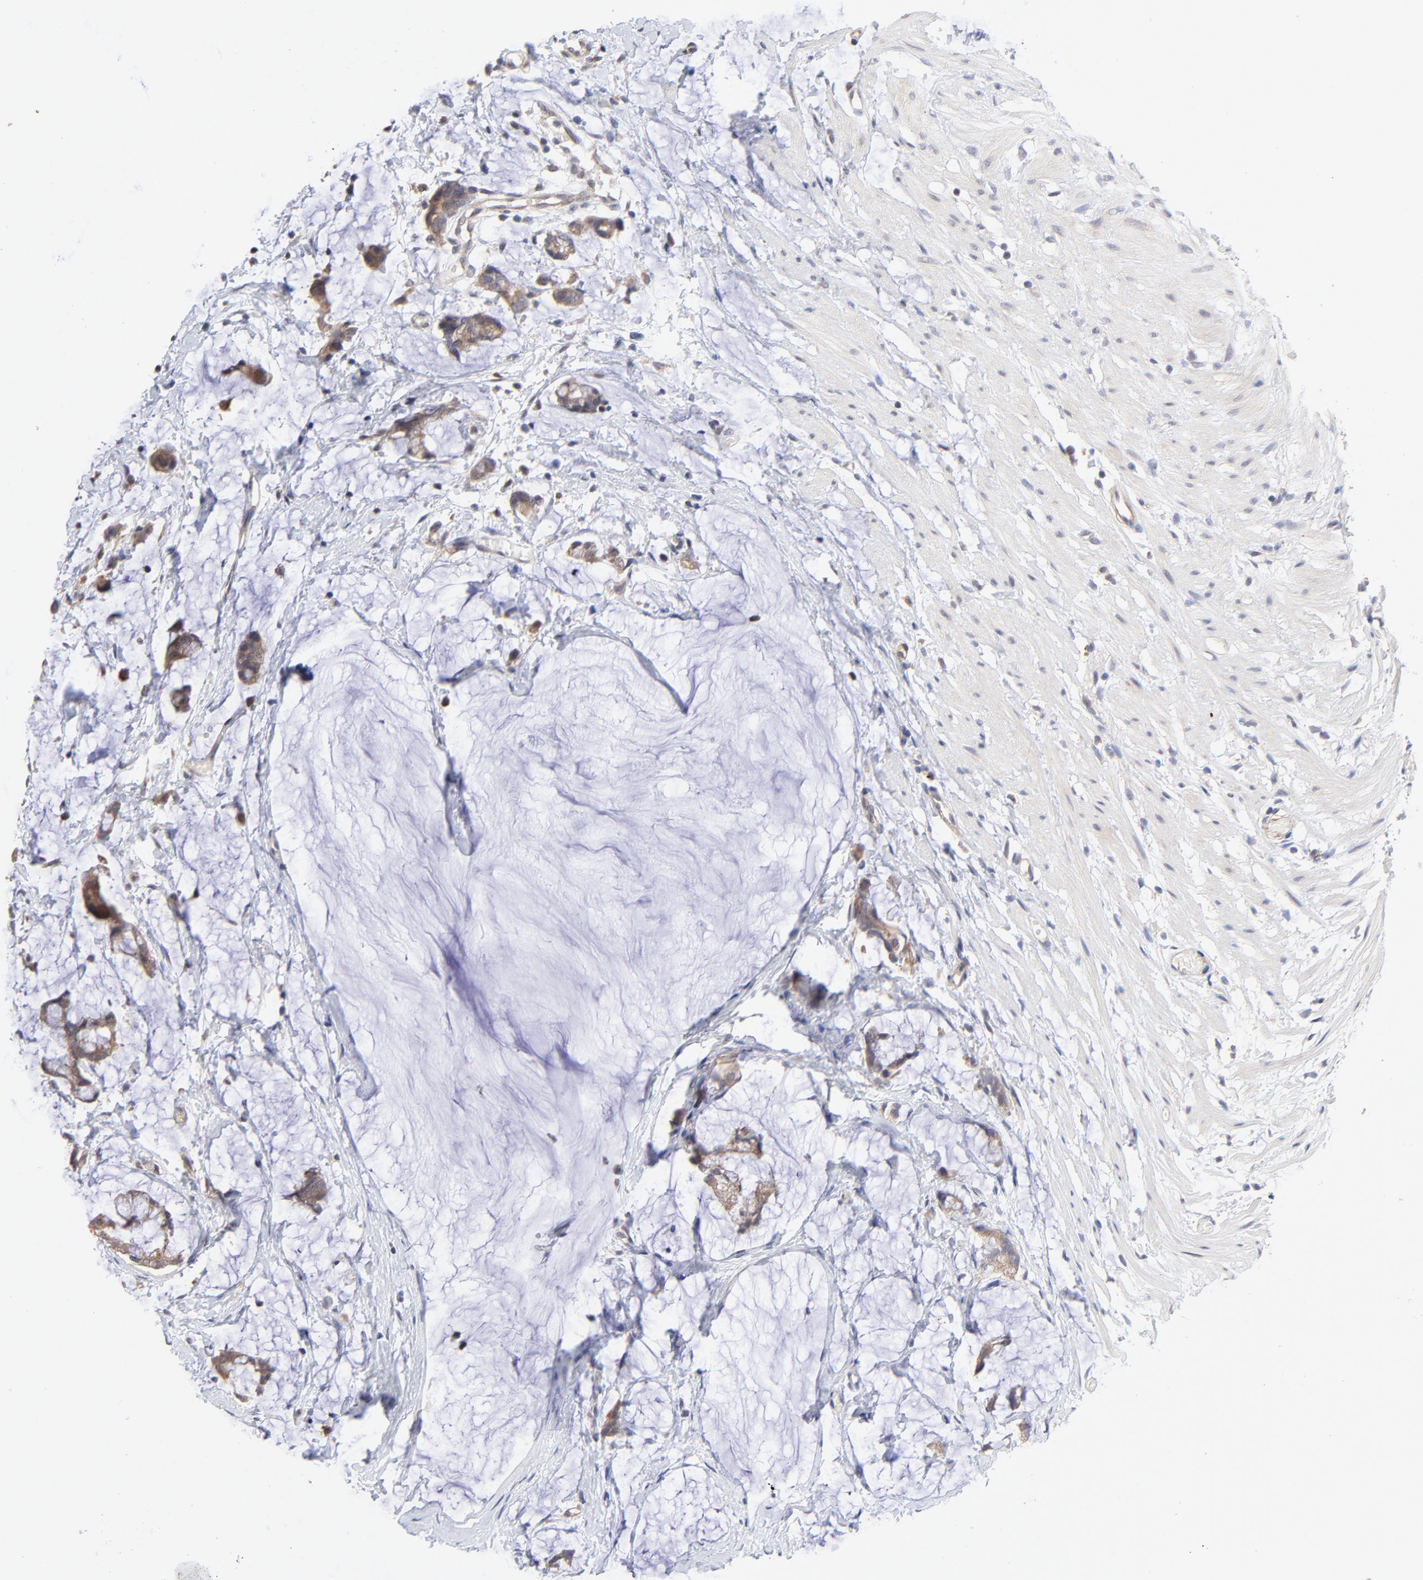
{"staining": {"intensity": "moderate", "quantity": ">75%", "location": "cytoplasmic/membranous"}, "tissue": "colorectal cancer", "cell_type": "Tumor cells", "image_type": "cancer", "snomed": [{"axis": "morphology", "description": "Adenocarcinoma, NOS"}, {"axis": "topography", "description": "Colon"}], "caption": "The image reveals a brown stain indicating the presence of a protein in the cytoplasmic/membranous of tumor cells in adenocarcinoma (colorectal).", "gene": "PDE4B", "patient": {"sex": "male", "age": 14}}